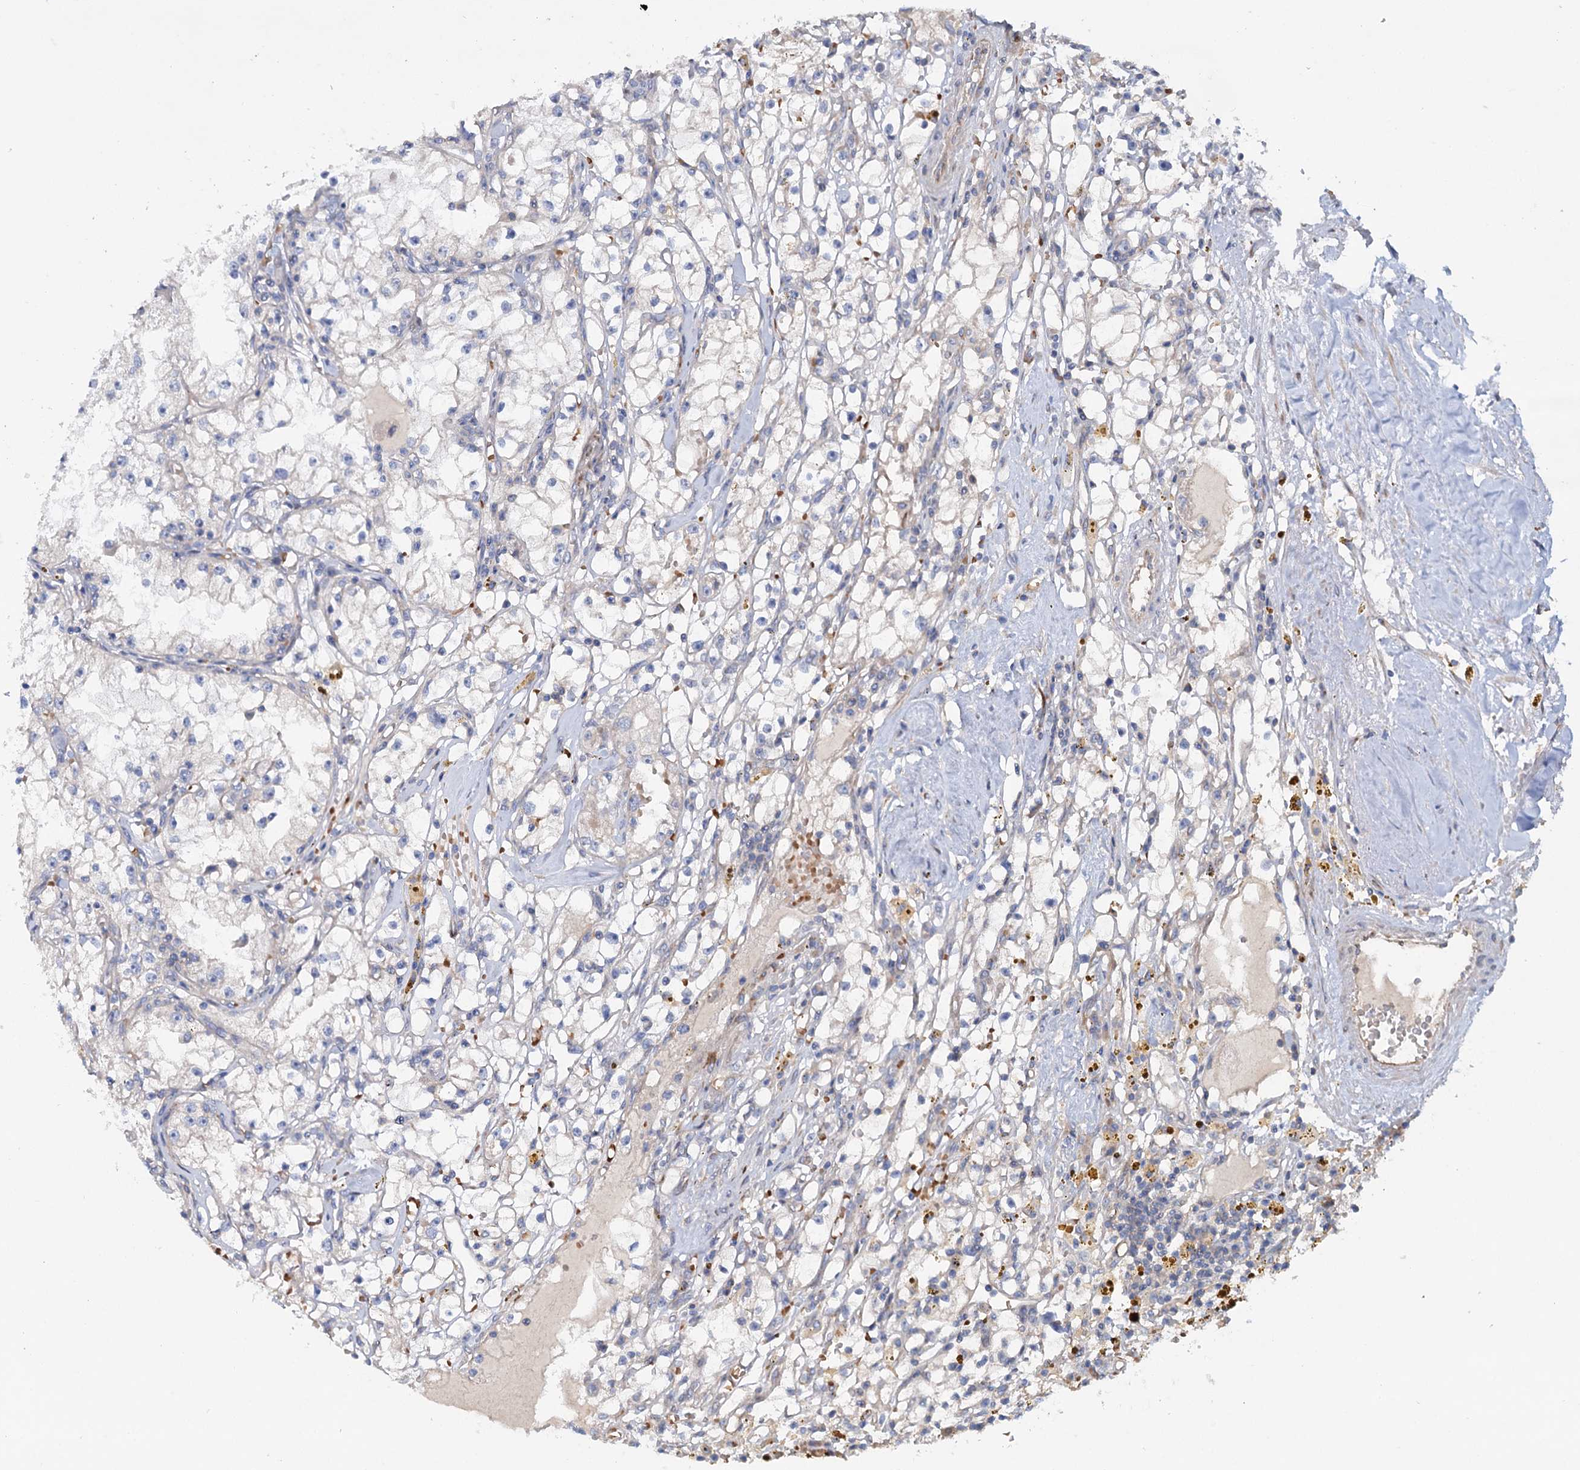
{"staining": {"intensity": "negative", "quantity": "none", "location": "none"}, "tissue": "renal cancer", "cell_type": "Tumor cells", "image_type": "cancer", "snomed": [{"axis": "morphology", "description": "Adenocarcinoma, NOS"}, {"axis": "topography", "description": "Kidney"}], "caption": "Renal cancer (adenocarcinoma) stained for a protein using immunohistochemistry displays no expression tumor cells.", "gene": "PTDSS2", "patient": {"sex": "male", "age": 56}}